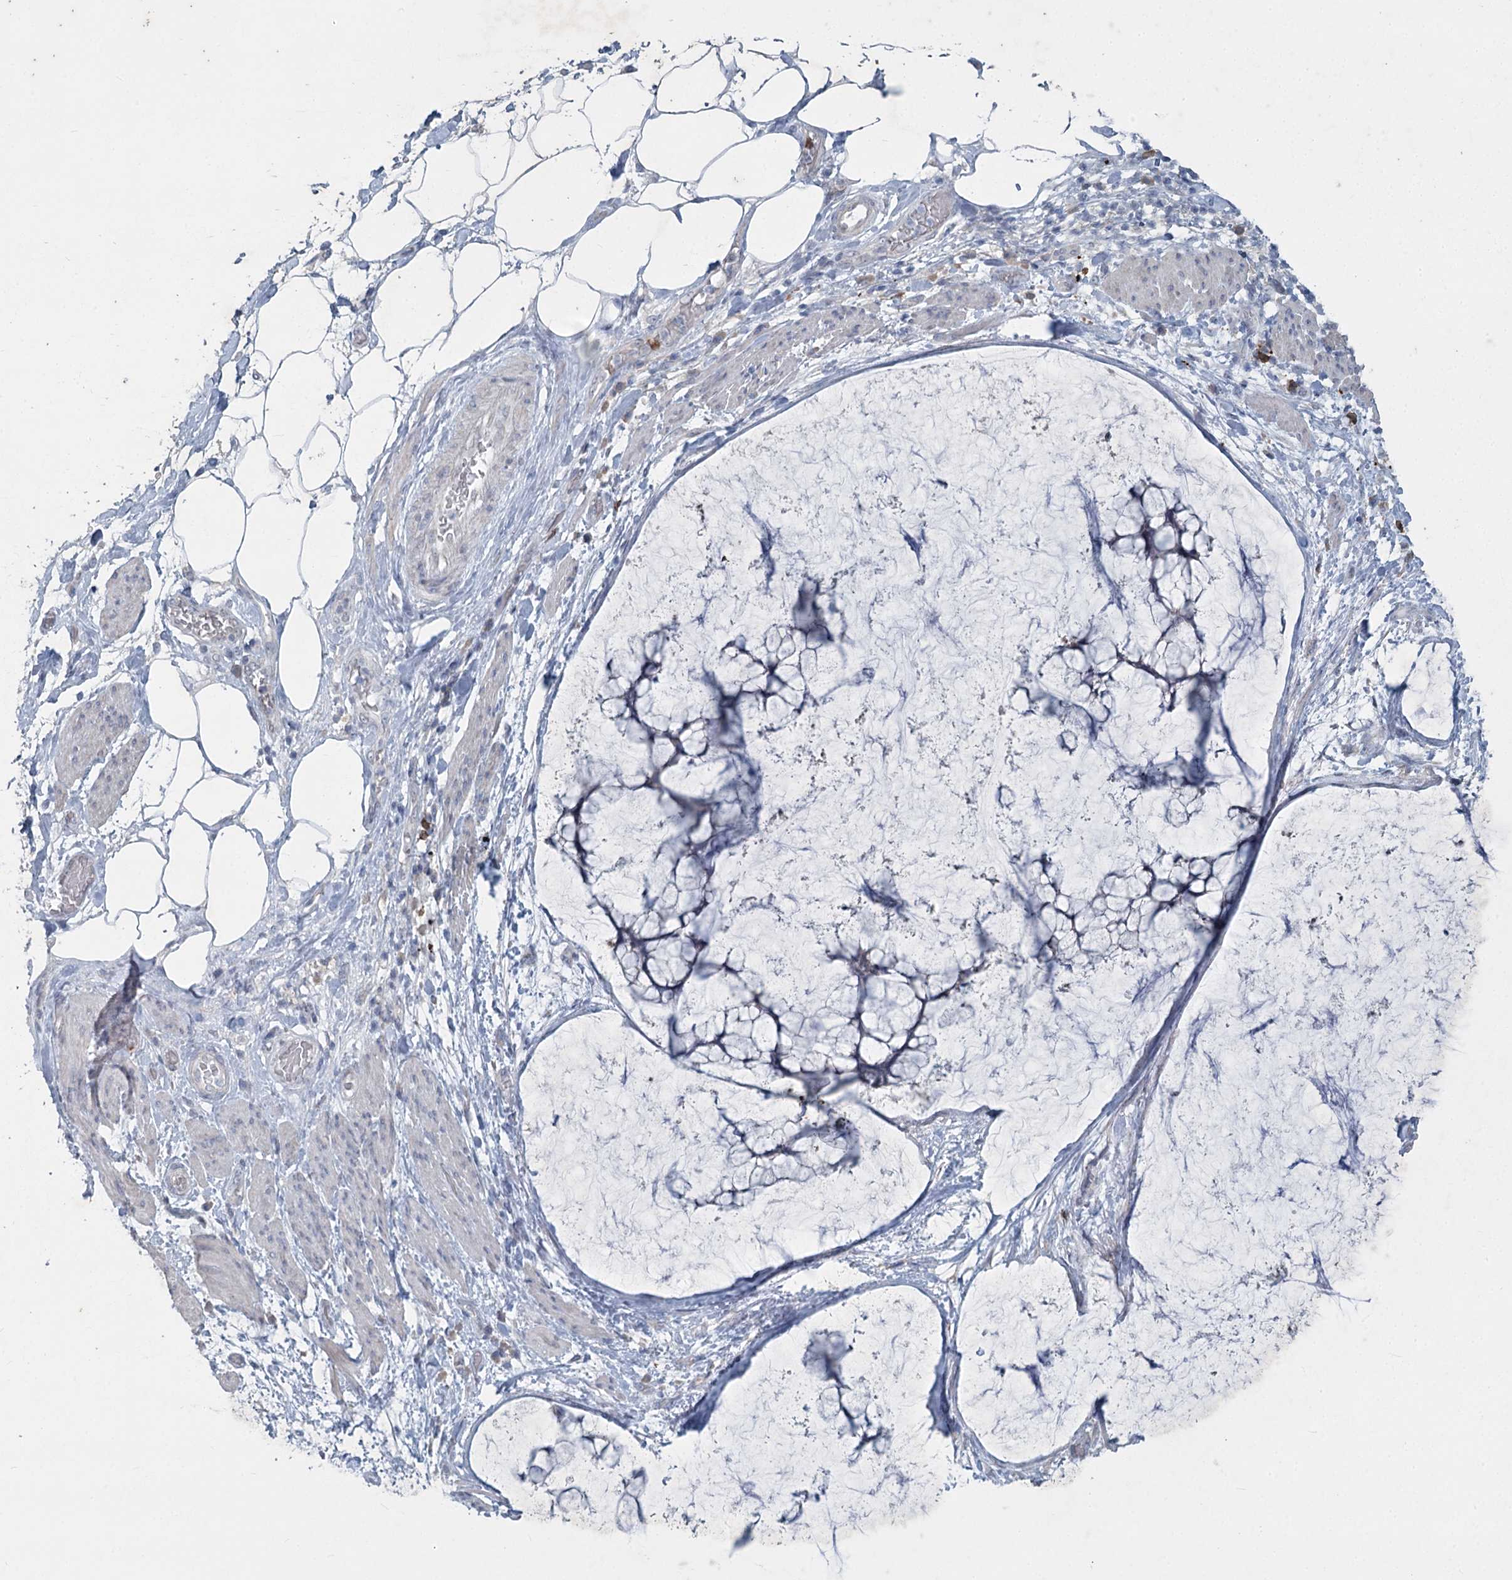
{"staining": {"intensity": "negative", "quantity": "none", "location": "none"}, "tissue": "ovarian cancer", "cell_type": "Tumor cells", "image_type": "cancer", "snomed": [{"axis": "morphology", "description": "Cystadenocarcinoma, mucinous, NOS"}, {"axis": "topography", "description": "Ovary"}], "caption": "Tumor cells show no significant protein expression in ovarian cancer (mucinous cystadenocarcinoma). (Immunohistochemistry, brightfield microscopy, high magnification).", "gene": "ABITRAM", "patient": {"sex": "female", "age": 42}}